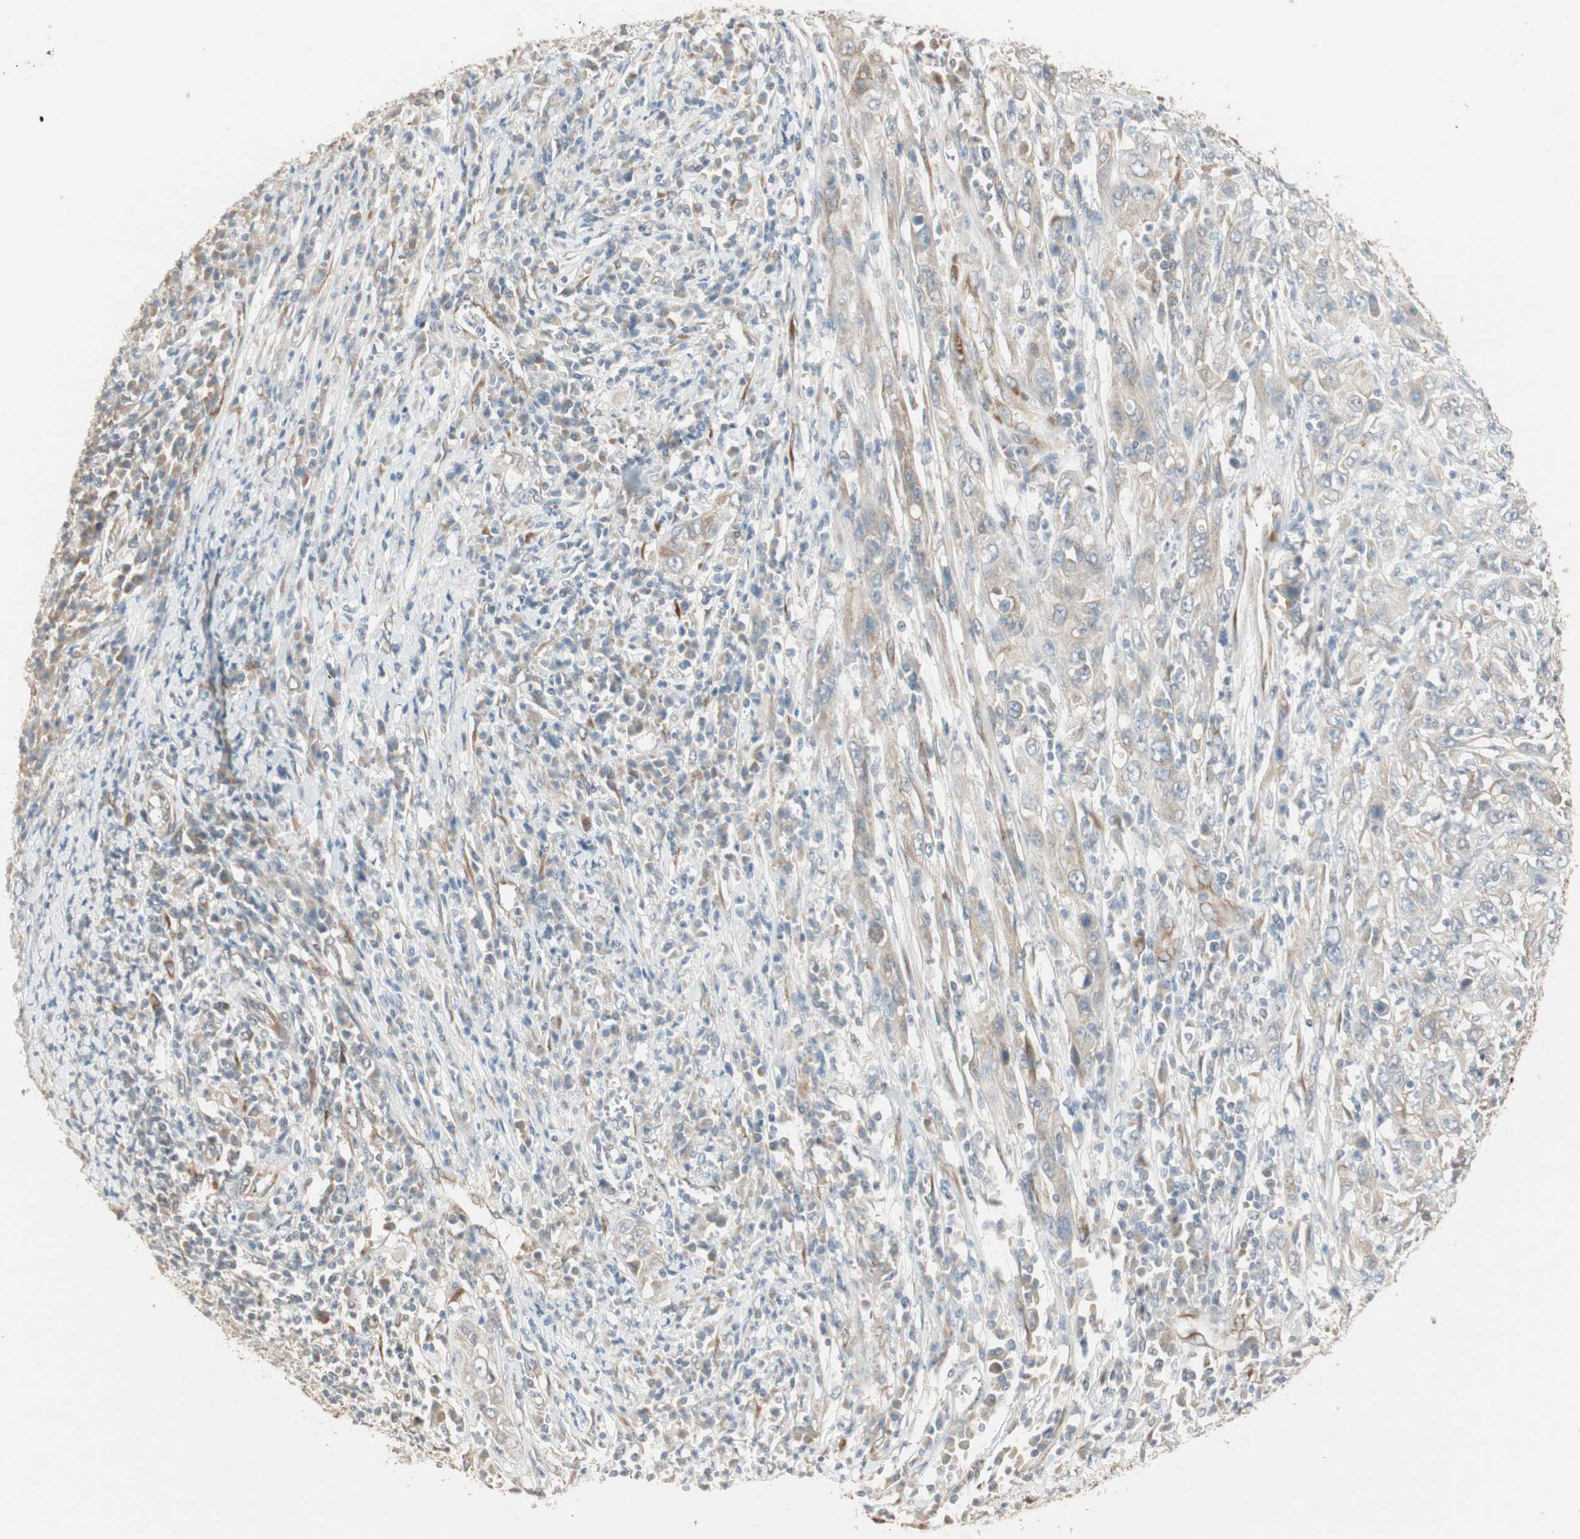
{"staining": {"intensity": "weak", "quantity": ">75%", "location": "cytoplasmic/membranous"}, "tissue": "cervical cancer", "cell_type": "Tumor cells", "image_type": "cancer", "snomed": [{"axis": "morphology", "description": "Squamous cell carcinoma, NOS"}, {"axis": "topography", "description": "Cervix"}], "caption": "Cervical cancer stained with DAB IHC exhibits low levels of weak cytoplasmic/membranous staining in about >75% of tumor cells.", "gene": "TASOR", "patient": {"sex": "female", "age": 46}}